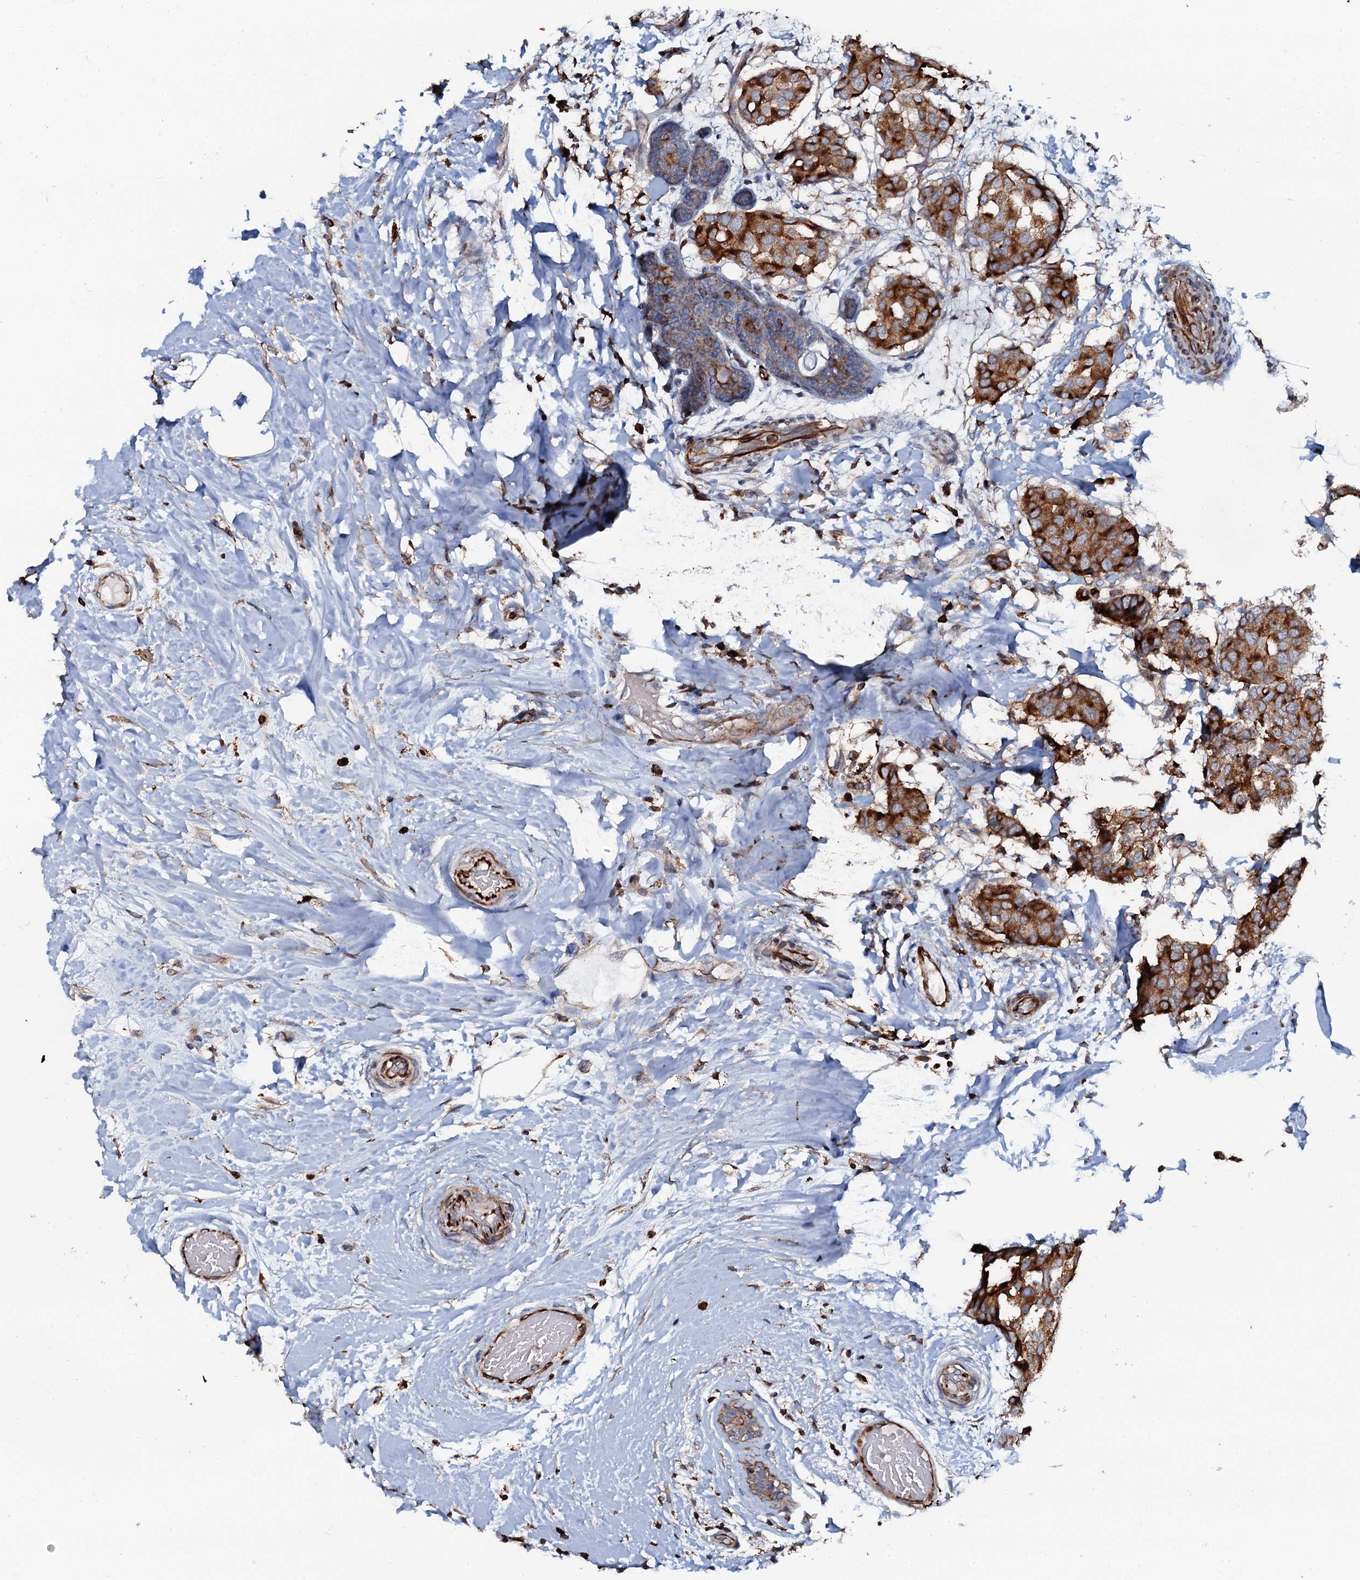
{"staining": {"intensity": "strong", "quantity": ">75%", "location": "cytoplasmic/membranous"}, "tissue": "breast cancer", "cell_type": "Tumor cells", "image_type": "cancer", "snomed": [{"axis": "morphology", "description": "Duct carcinoma"}, {"axis": "topography", "description": "Breast"}], "caption": "There is high levels of strong cytoplasmic/membranous staining in tumor cells of intraductal carcinoma (breast), as demonstrated by immunohistochemical staining (brown color).", "gene": "VAMP8", "patient": {"sex": "female", "age": 75}}